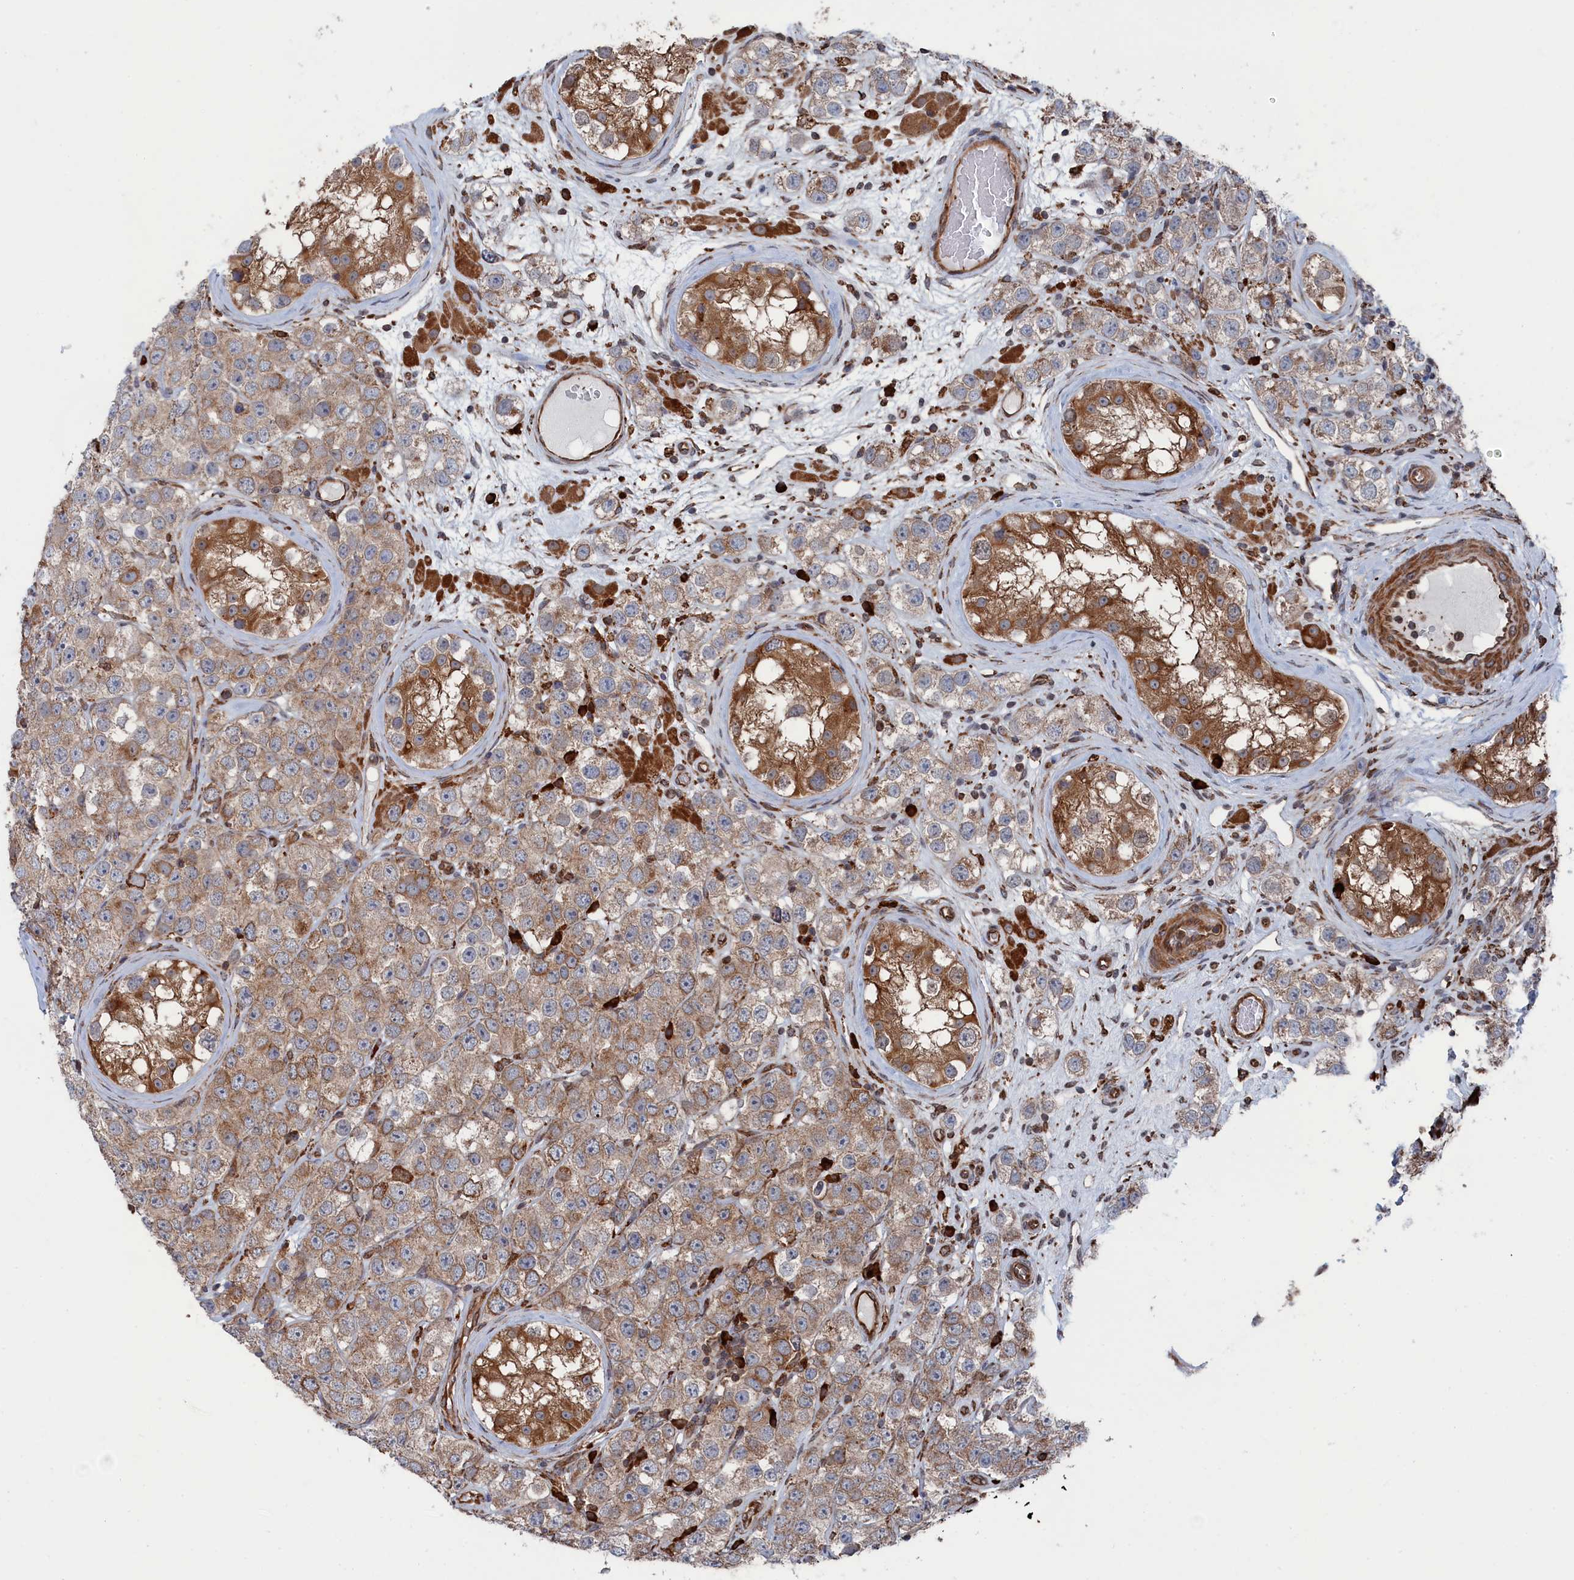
{"staining": {"intensity": "moderate", "quantity": "25%-75%", "location": "cytoplasmic/membranous"}, "tissue": "testis cancer", "cell_type": "Tumor cells", "image_type": "cancer", "snomed": [{"axis": "morphology", "description": "Seminoma, NOS"}, {"axis": "topography", "description": "Testis"}], "caption": "A photomicrograph showing moderate cytoplasmic/membranous expression in about 25%-75% of tumor cells in seminoma (testis), as visualized by brown immunohistochemical staining.", "gene": "BPIFB6", "patient": {"sex": "male", "age": 28}}